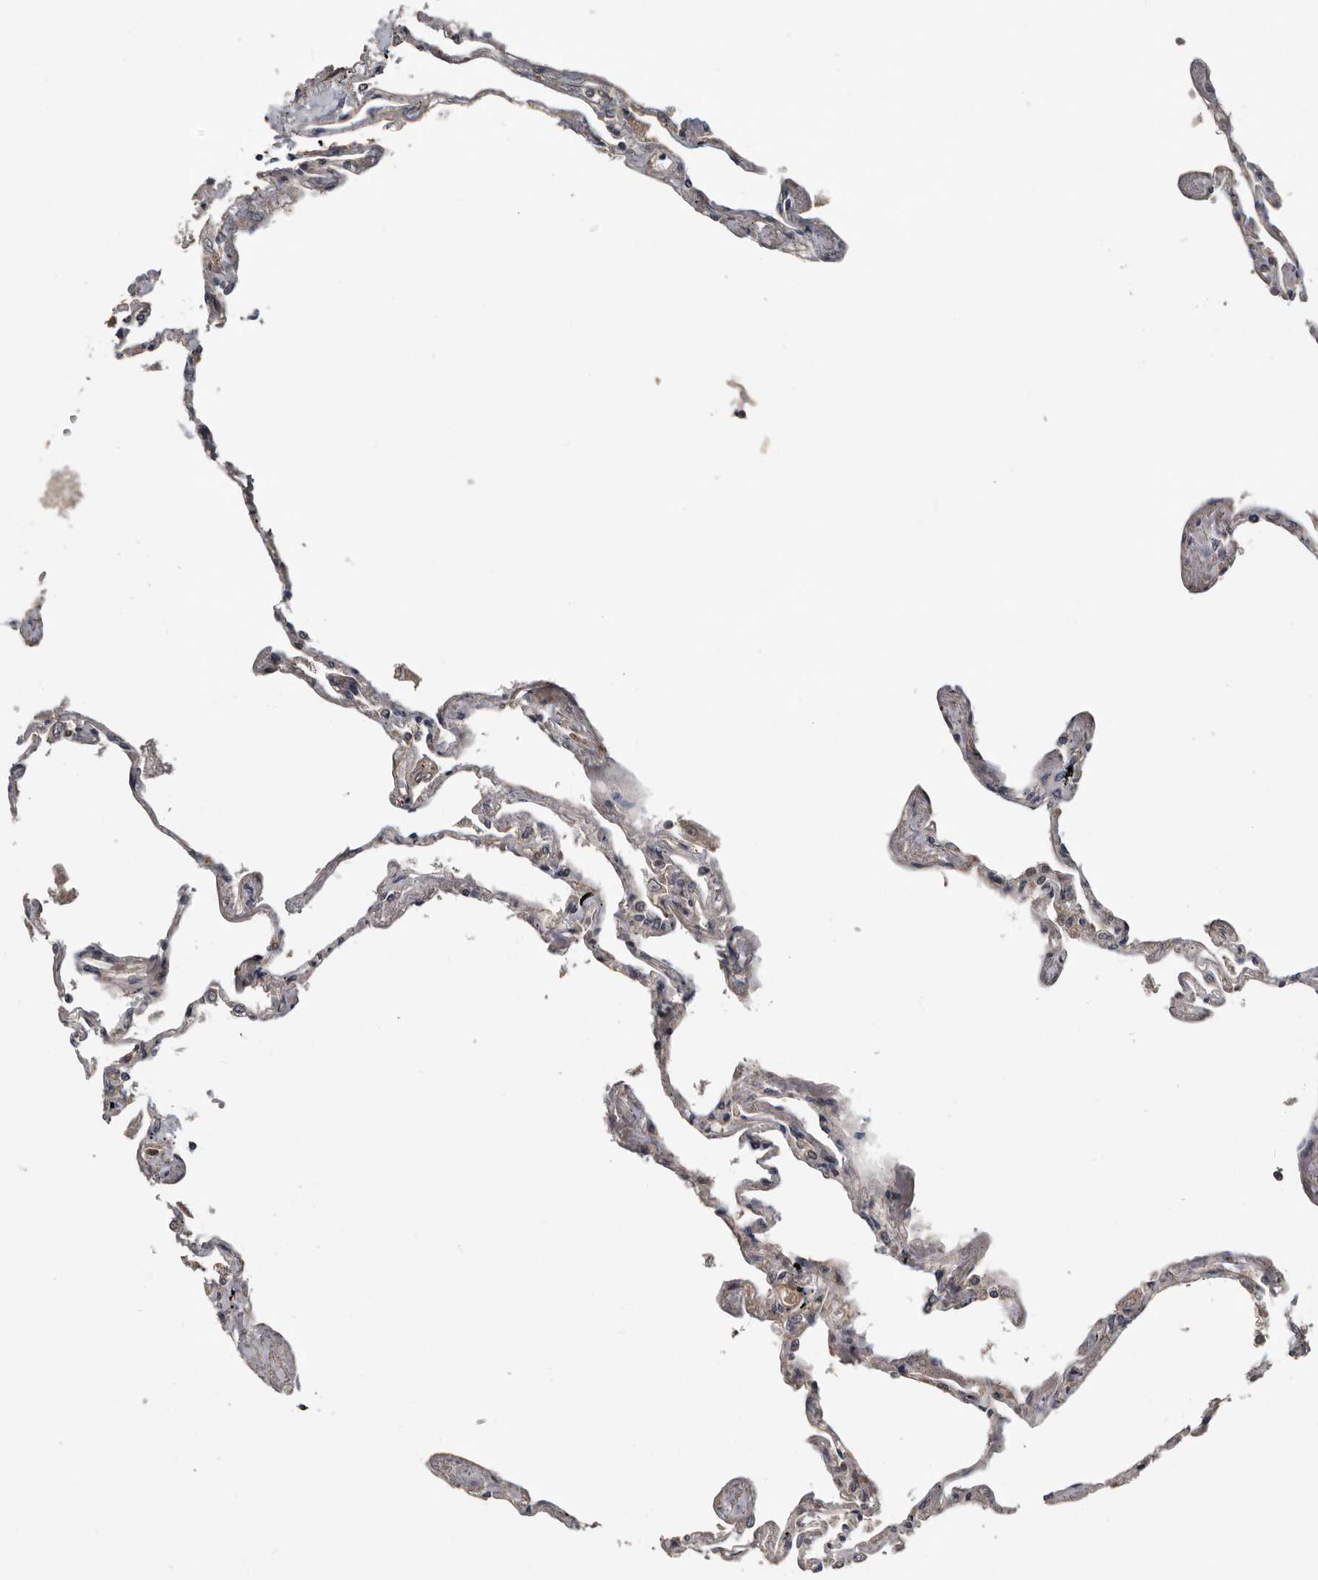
{"staining": {"intensity": "weak", "quantity": "25%-75%", "location": "cytoplasmic/membranous"}, "tissue": "lung", "cell_type": "Alveolar cells", "image_type": "normal", "snomed": [{"axis": "morphology", "description": "Normal tissue, NOS"}, {"axis": "topography", "description": "Lung"}], "caption": "Protein analysis of benign lung reveals weak cytoplasmic/membranous positivity in about 25%-75% of alveolar cells.", "gene": "DNAJB4", "patient": {"sex": "female", "age": 67}}